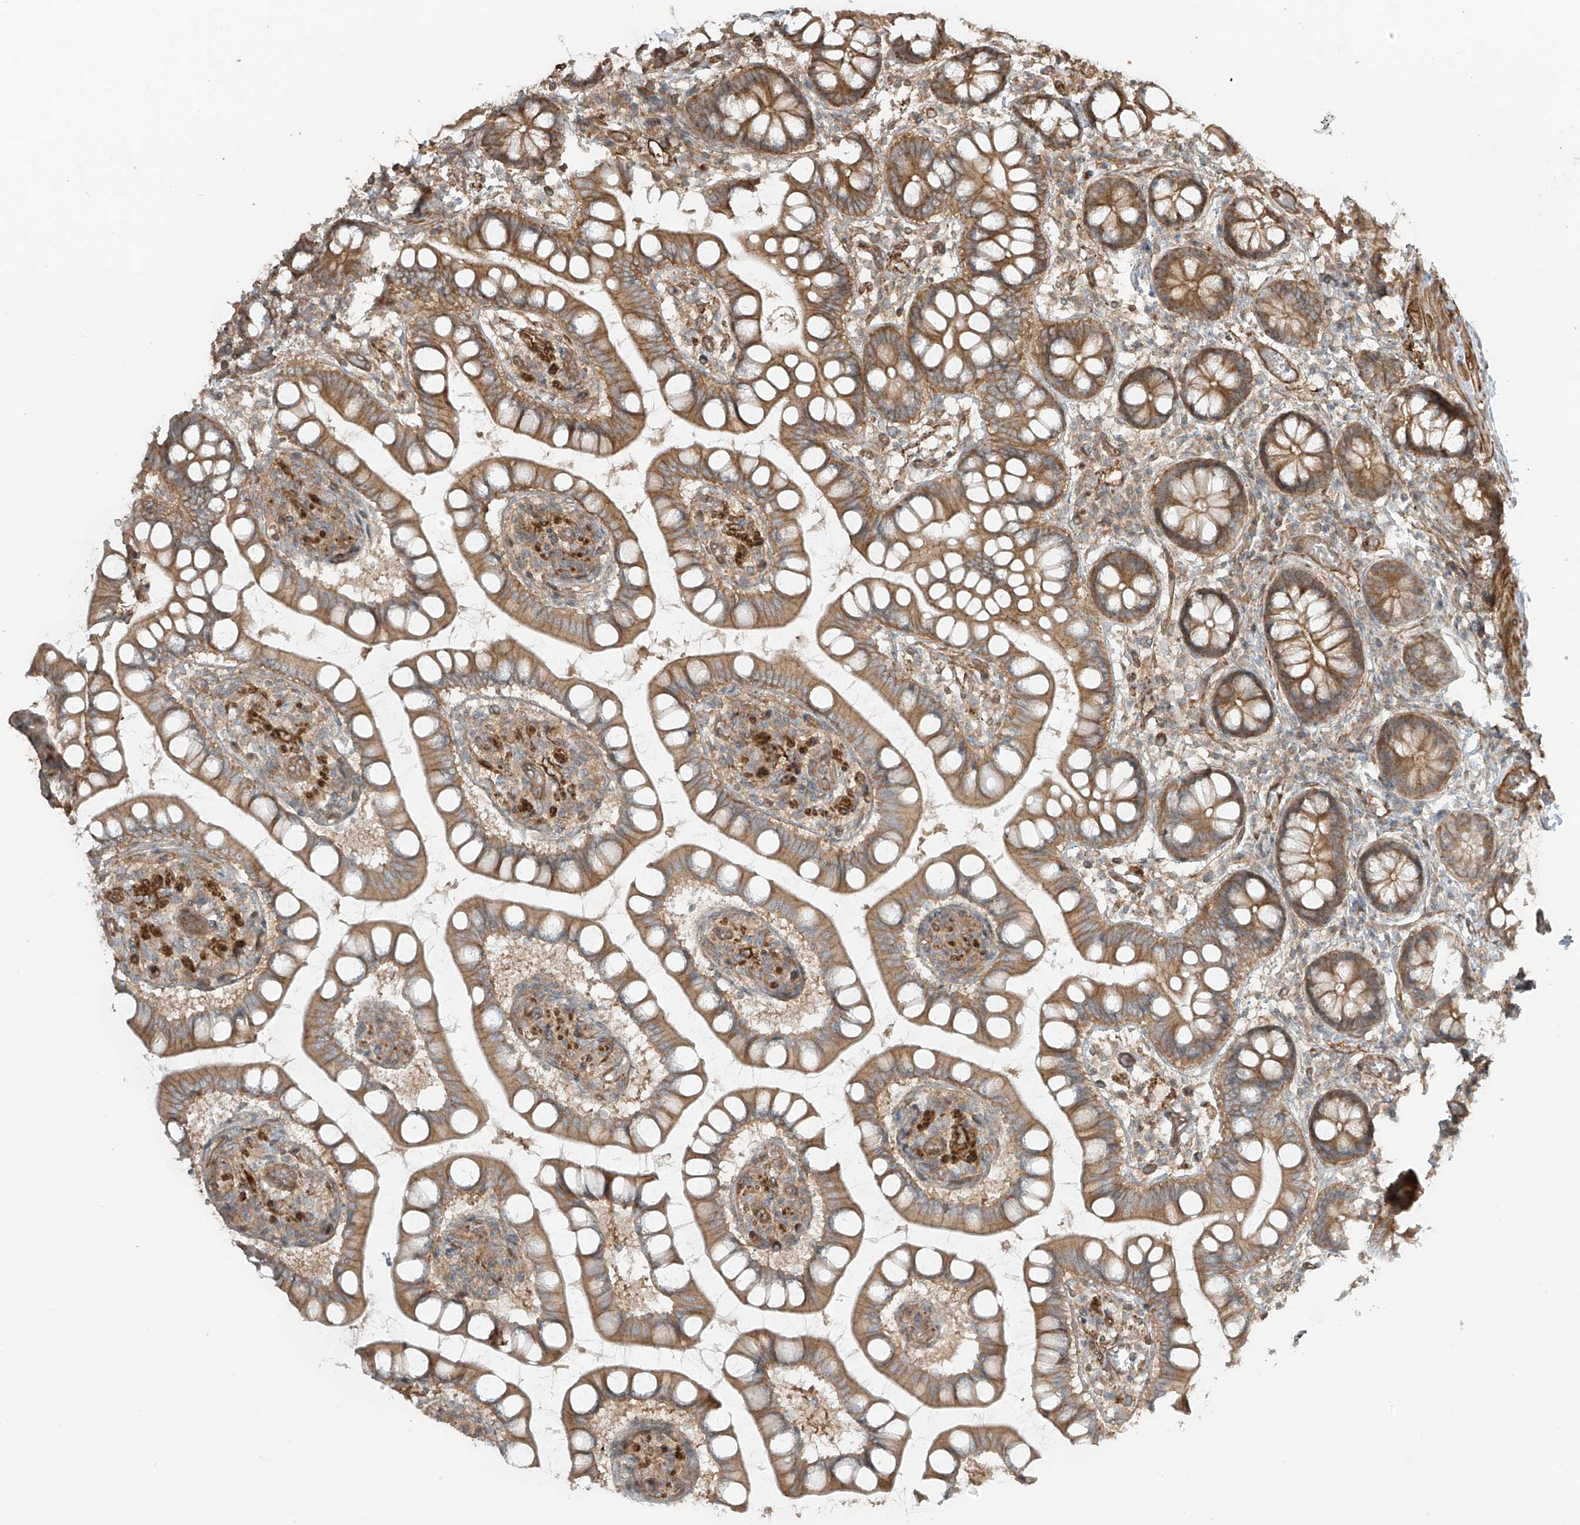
{"staining": {"intensity": "moderate", "quantity": ">75%", "location": "cytoplasmic/membranous"}, "tissue": "small intestine", "cell_type": "Glandular cells", "image_type": "normal", "snomed": [{"axis": "morphology", "description": "Normal tissue, NOS"}, {"axis": "topography", "description": "Small intestine"}], "caption": "Immunohistochemical staining of benign human small intestine exhibits >75% levels of moderate cytoplasmic/membranous protein positivity in about >75% of glandular cells. Immunohistochemistry stains the protein in brown and the nuclei are stained blue.", "gene": "ENTR1", "patient": {"sex": "male", "age": 52}}